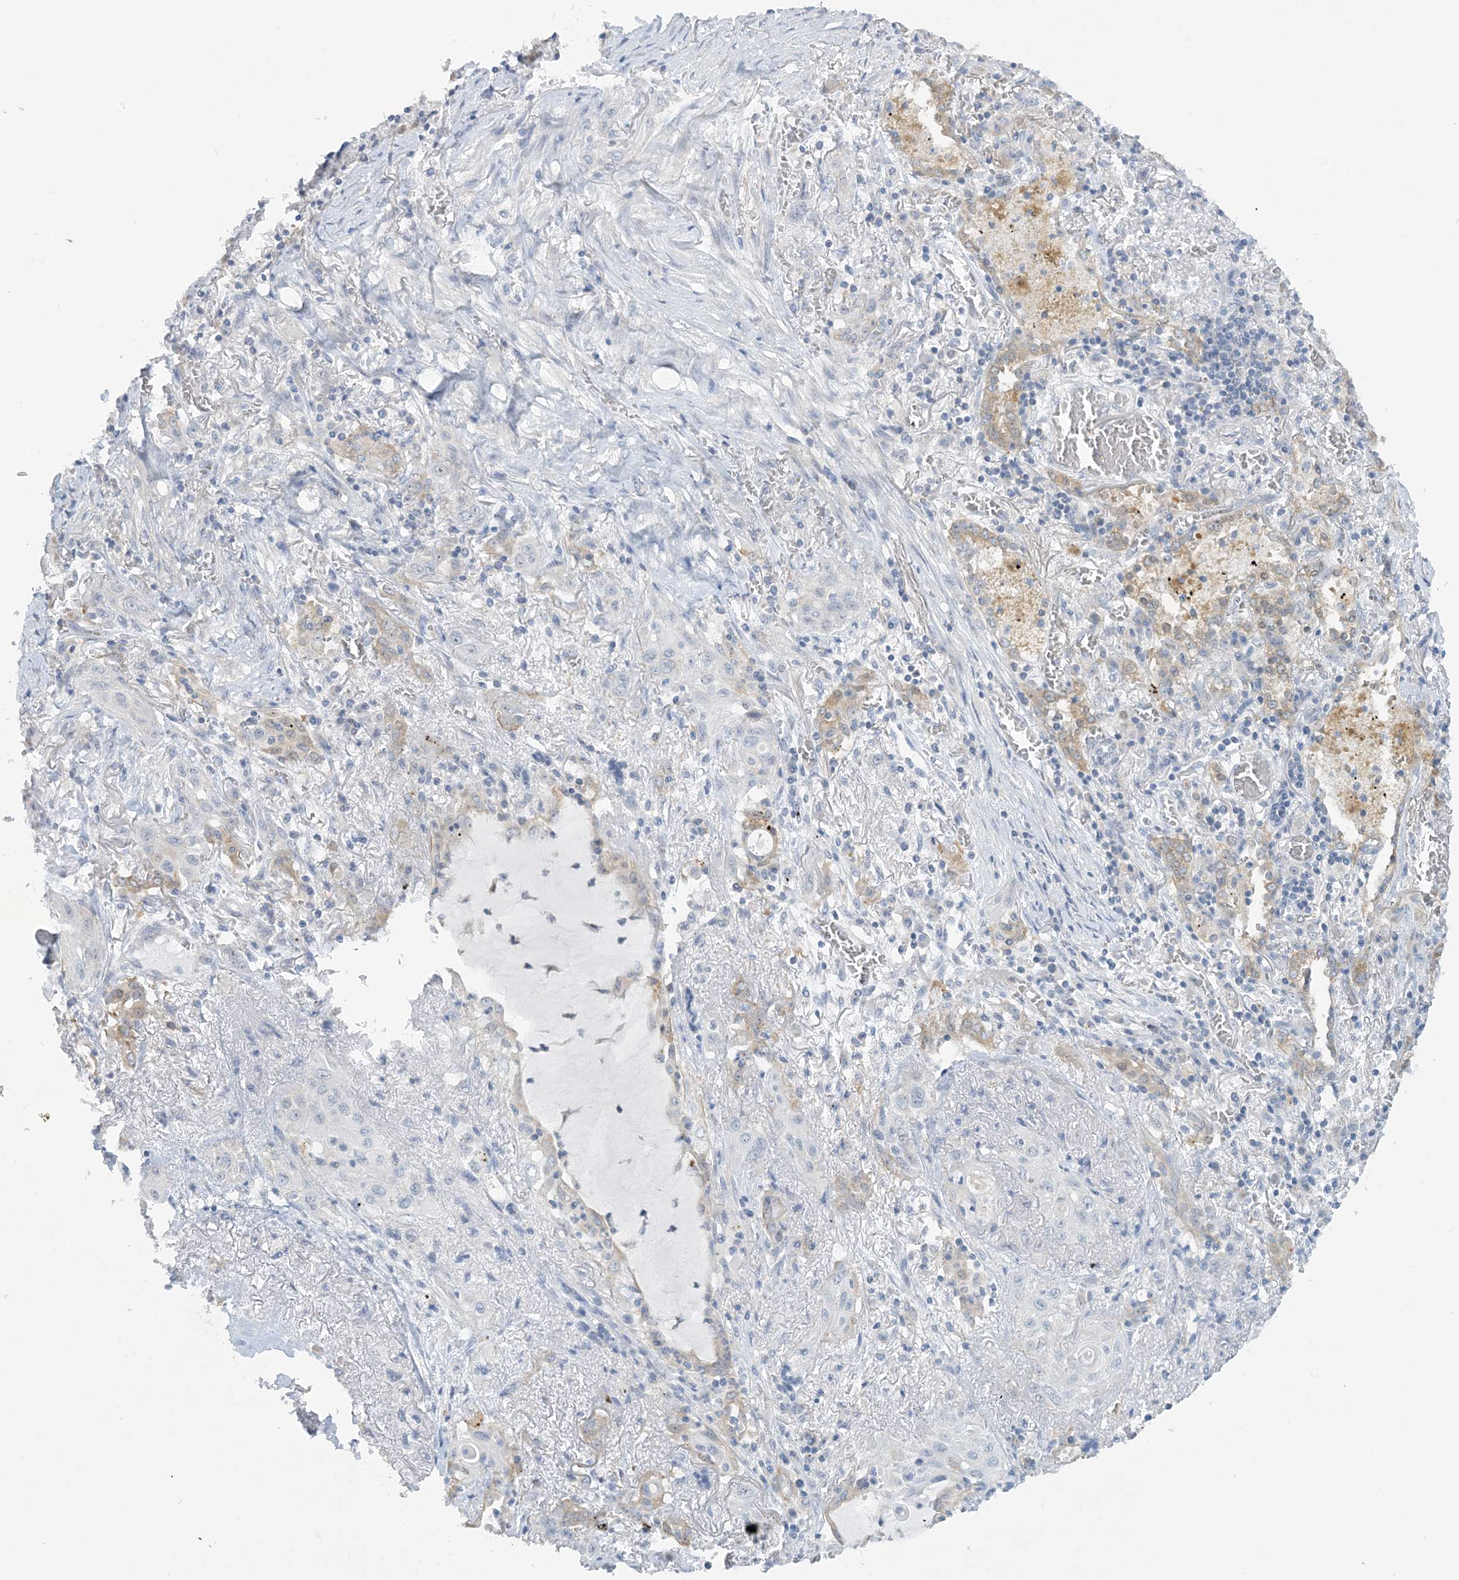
{"staining": {"intensity": "negative", "quantity": "none", "location": "none"}, "tissue": "lung cancer", "cell_type": "Tumor cells", "image_type": "cancer", "snomed": [{"axis": "morphology", "description": "Squamous cell carcinoma, NOS"}, {"axis": "topography", "description": "Lung"}], "caption": "This is a photomicrograph of immunohistochemistry staining of lung squamous cell carcinoma, which shows no positivity in tumor cells.", "gene": "MRPS18A", "patient": {"sex": "female", "age": 47}}